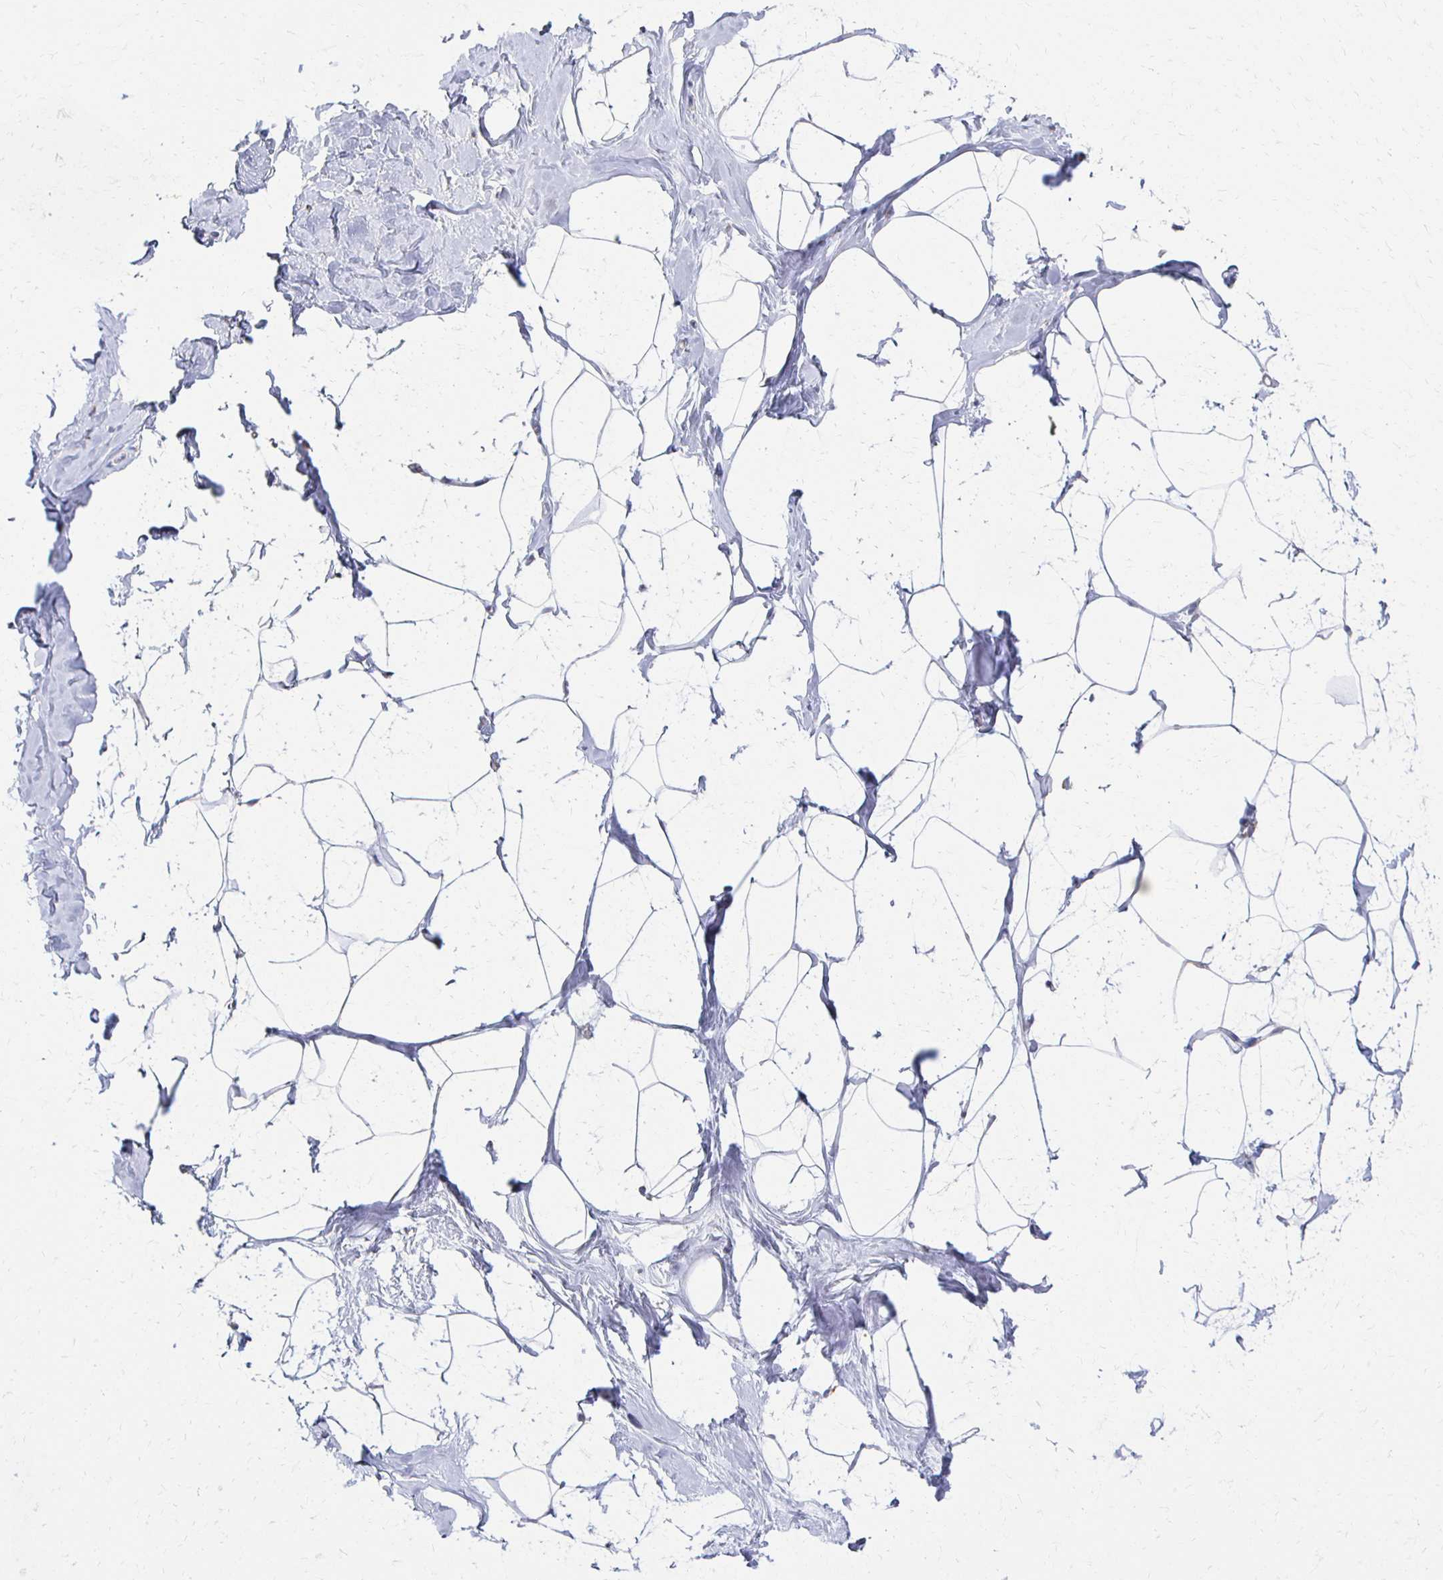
{"staining": {"intensity": "negative", "quantity": "none", "location": "none"}, "tissue": "breast", "cell_type": "Adipocytes", "image_type": "normal", "snomed": [{"axis": "morphology", "description": "Normal tissue, NOS"}, {"axis": "topography", "description": "Breast"}], "caption": "This image is of normal breast stained with IHC to label a protein in brown with the nuclei are counter-stained blue. There is no positivity in adipocytes. Brightfield microscopy of immunohistochemistry stained with DAB (brown) and hematoxylin (blue), captured at high magnification.", "gene": "ATP1A3", "patient": {"sex": "female", "age": 32}}